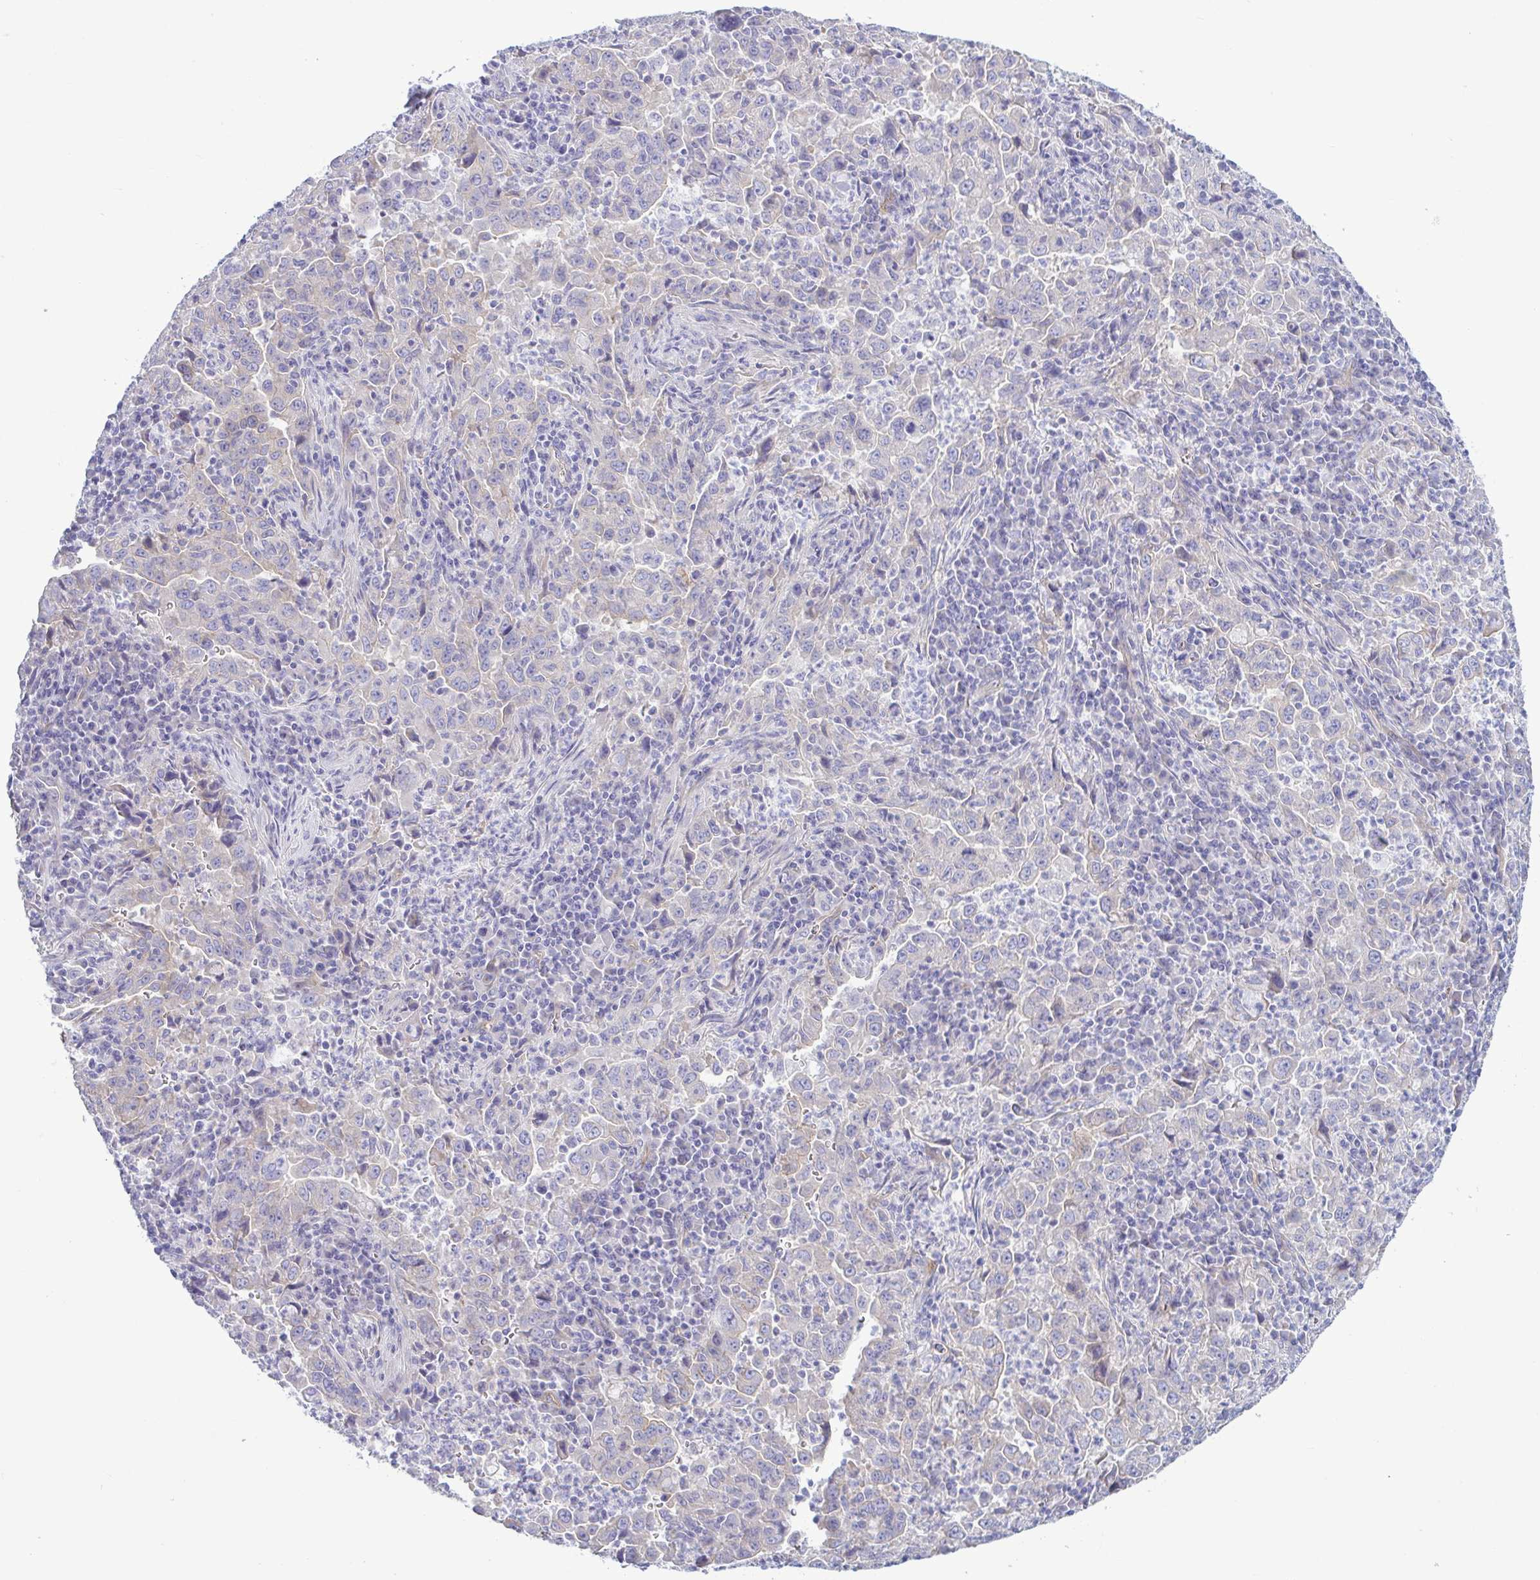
{"staining": {"intensity": "negative", "quantity": "none", "location": "none"}, "tissue": "lung cancer", "cell_type": "Tumor cells", "image_type": "cancer", "snomed": [{"axis": "morphology", "description": "Adenocarcinoma, NOS"}, {"axis": "topography", "description": "Lung"}], "caption": "DAB immunohistochemical staining of lung cancer displays no significant staining in tumor cells.", "gene": "TNNI2", "patient": {"sex": "male", "age": 67}}